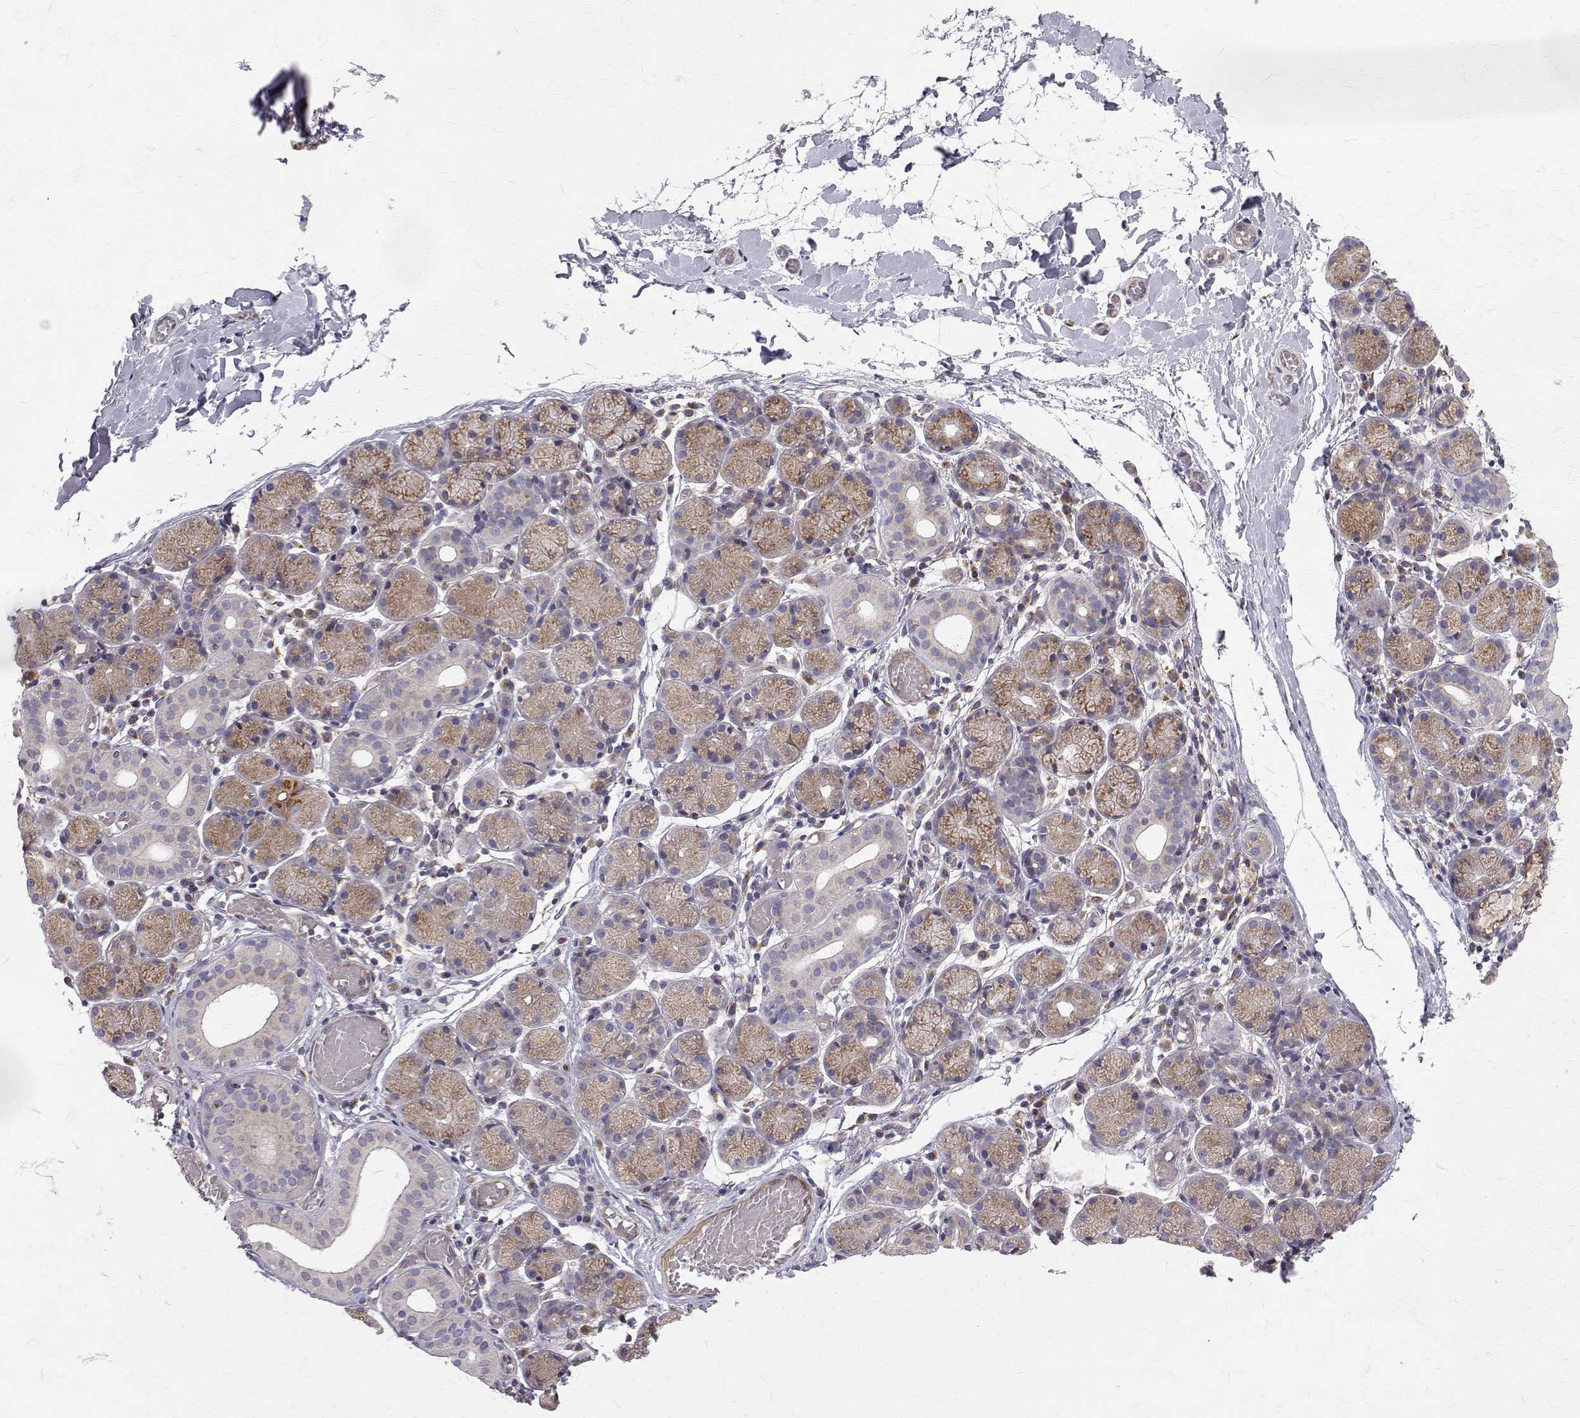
{"staining": {"intensity": "moderate", "quantity": "<25%", "location": "cytoplasmic/membranous"}, "tissue": "salivary gland", "cell_type": "Glandular cells", "image_type": "normal", "snomed": [{"axis": "morphology", "description": "Normal tissue, NOS"}, {"axis": "topography", "description": "Salivary gland"}], "caption": "Immunohistochemistry histopathology image of normal salivary gland: human salivary gland stained using immunohistochemistry (IHC) shows low levels of moderate protein expression localized specifically in the cytoplasmic/membranous of glandular cells, appearing as a cytoplasmic/membranous brown color.", "gene": "ARFGAP1", "patient": {"sex": "female", "age": 24}}